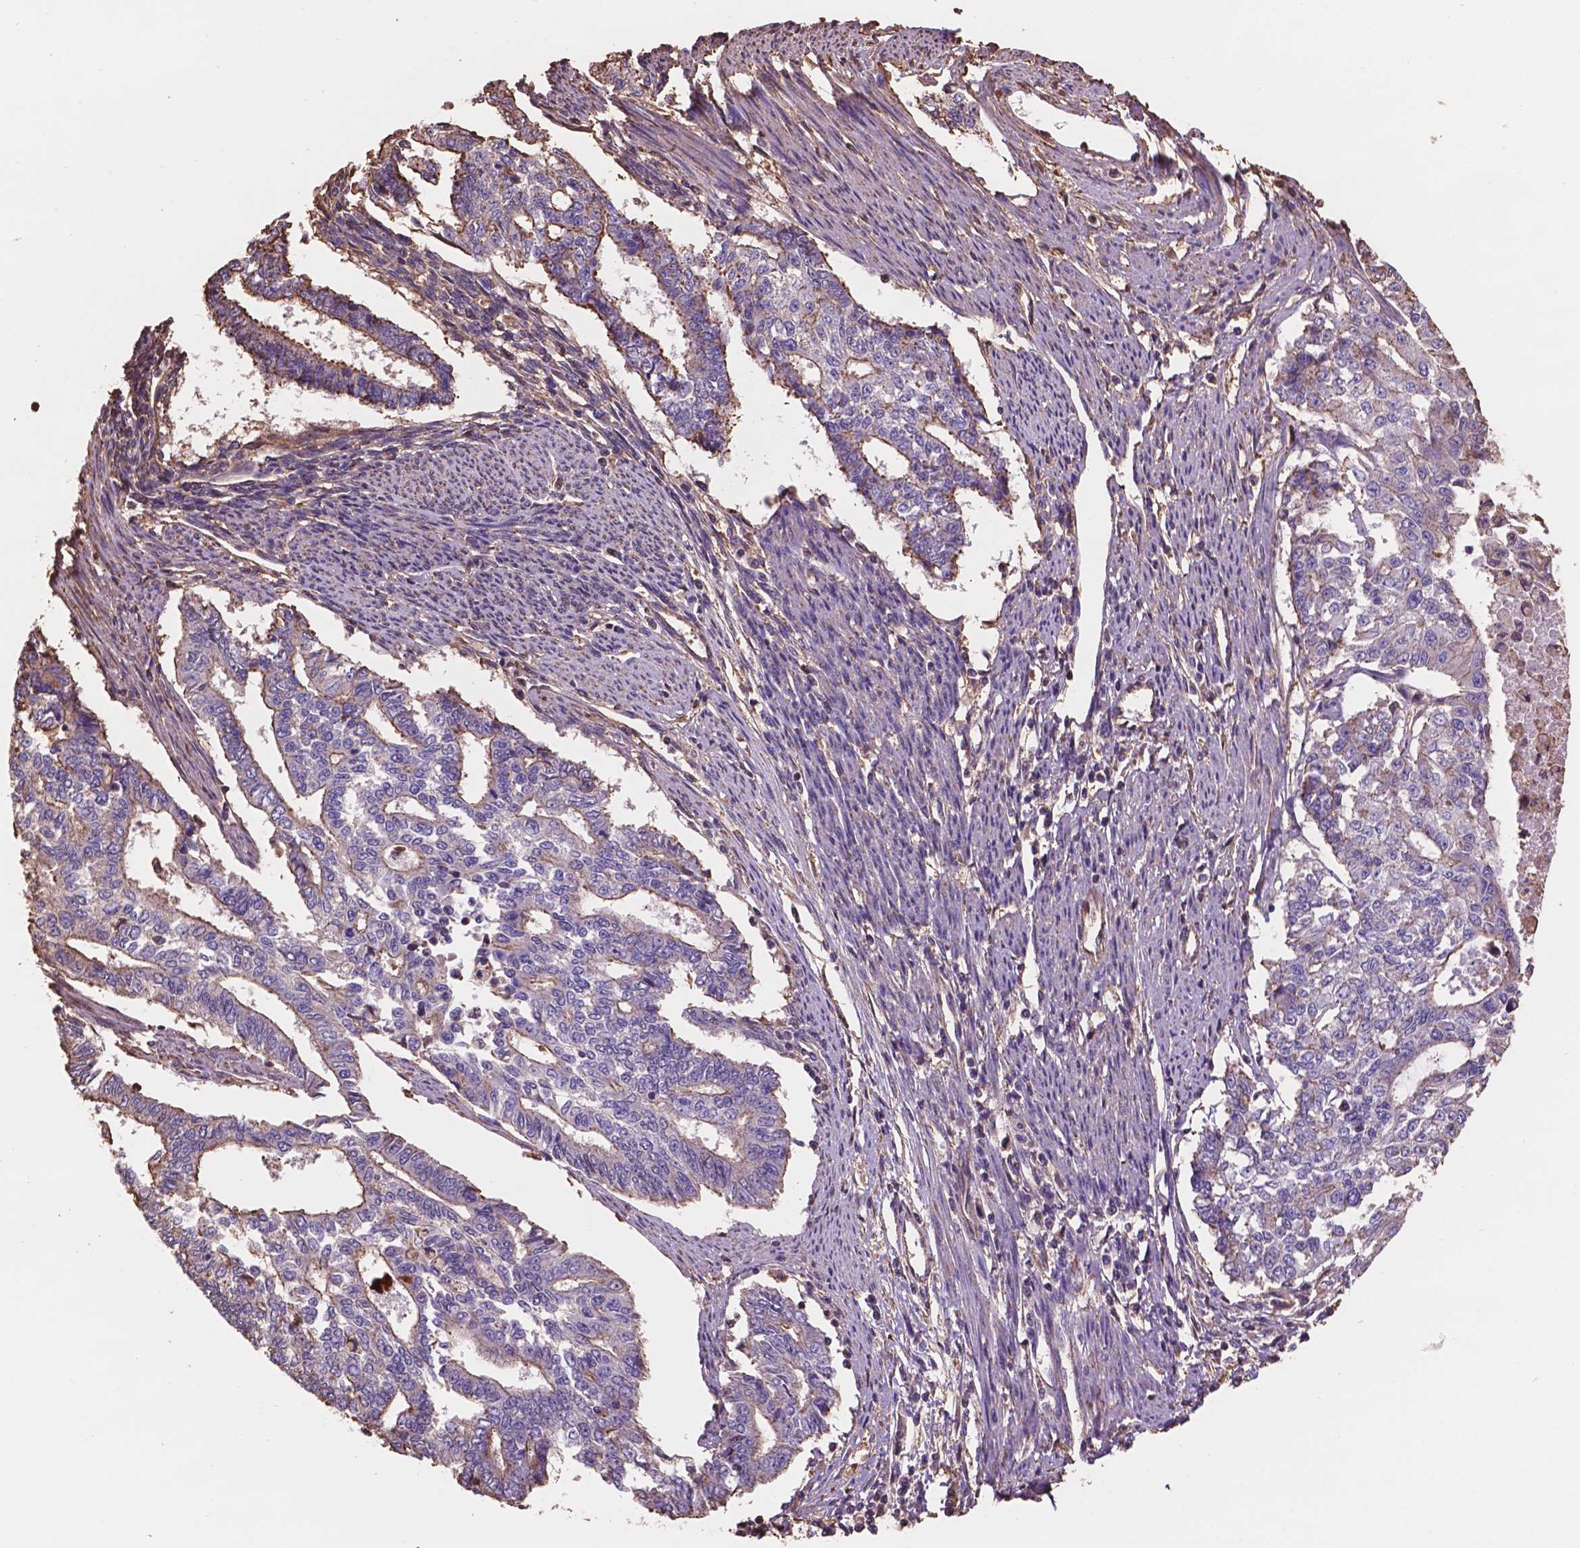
{"staining": {"intensity": "moderate", "quantity": "<25%", "location": "cytoplasmic/membranous"}, "tissue": "endometrial cancer", "cell_type": "Tumor cells", "image_type": "cancer", "snomed": [{"axis": "morphology", "description": "Adenocarcinoma, NOS"}, {"axis": "topography", "description": "Uterus"}], "caption": "Endometrial cancer (adenocarcinoma) was stained to show a protein in brown. There is low levels of moderate cytoplasmic/membranous staining in about <25% of tumor cells.", "gene": "NIPA2", "patient": {"sex": "female", "age": 59}}